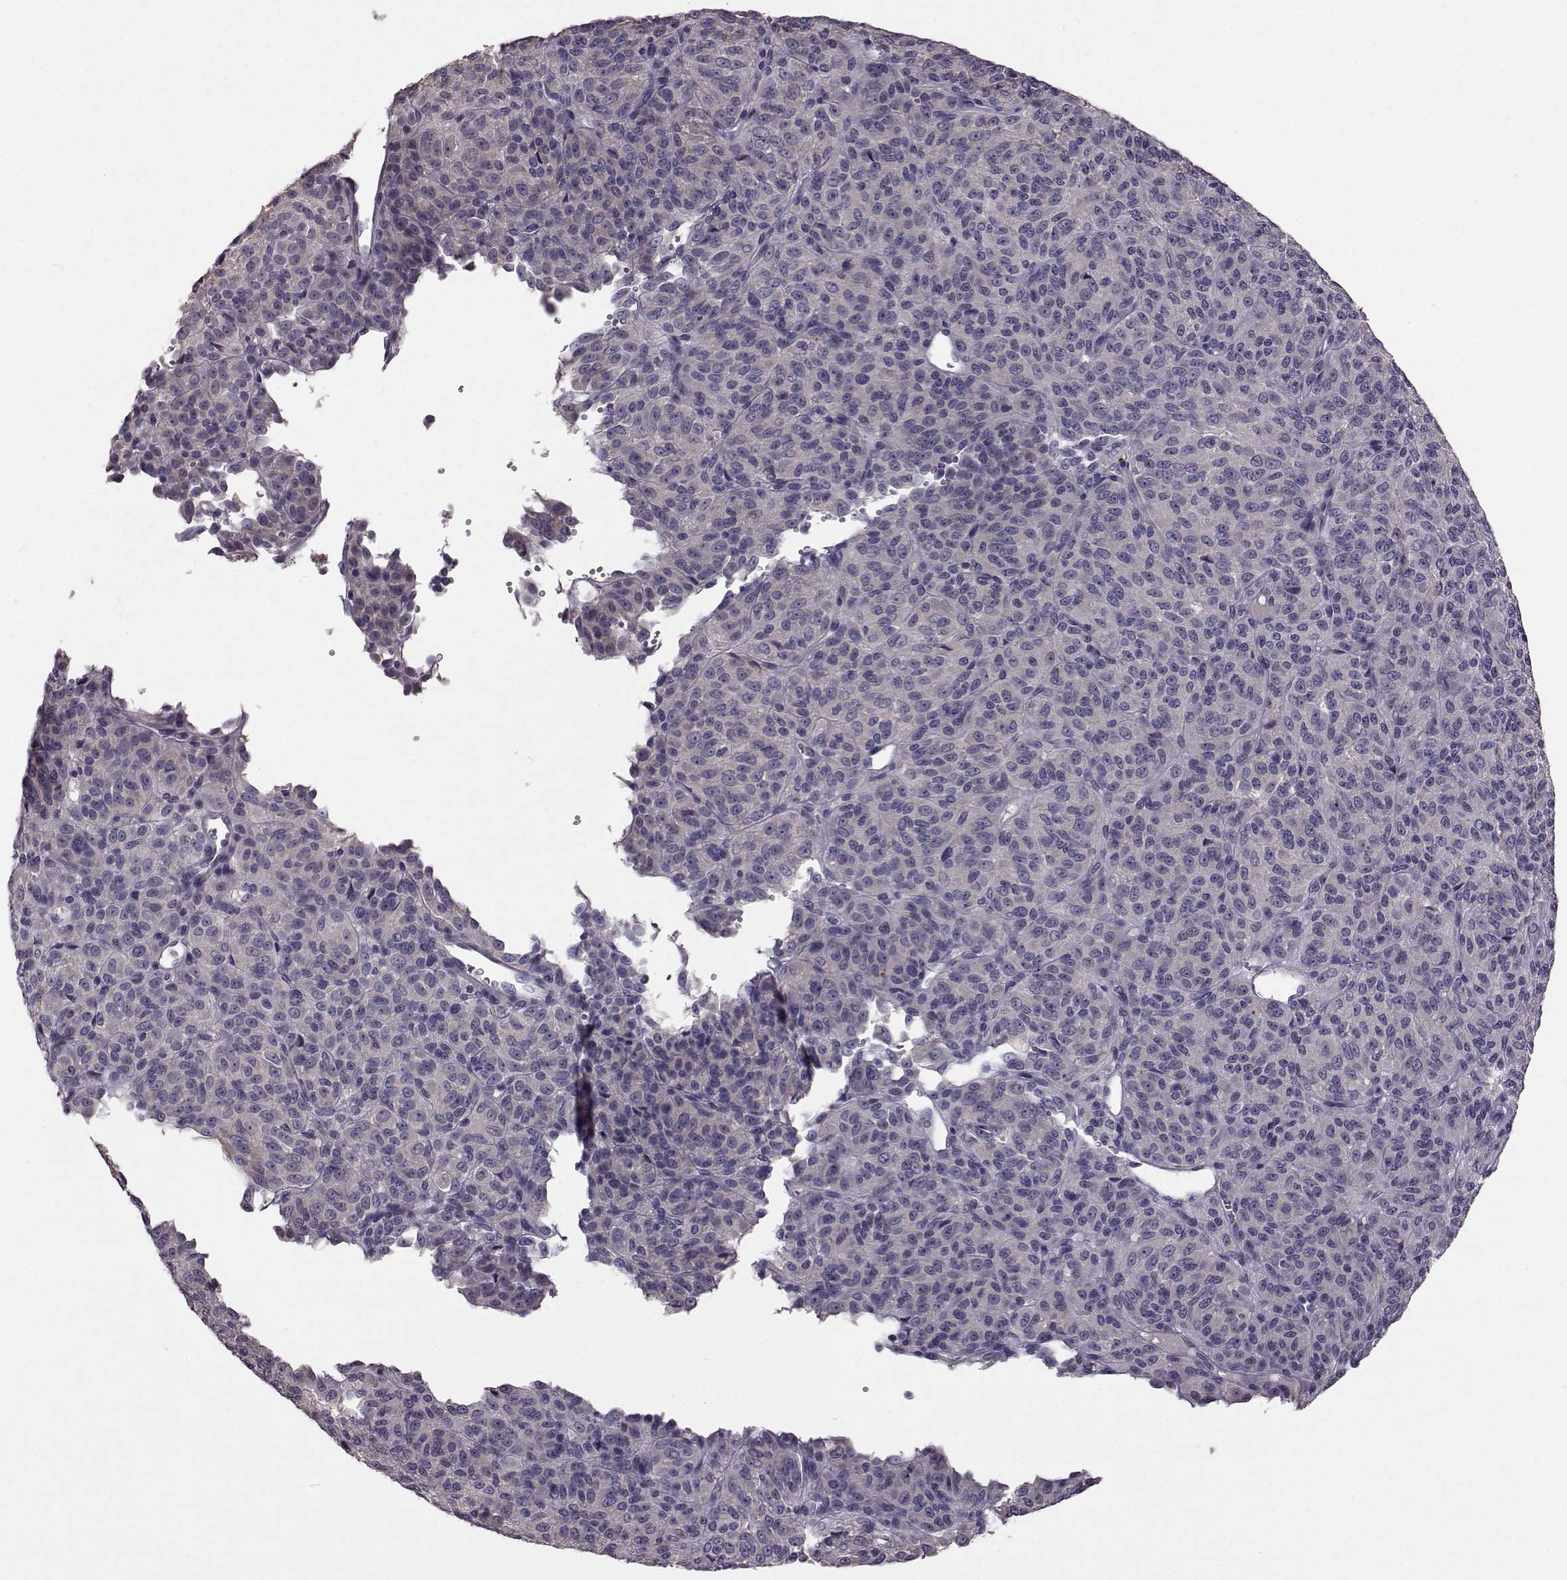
{"staining": {"intensity": "negative", "quantity": "none", "location": "none"}, "tissue": "melanoma", "cell_type": "Tumor cells", "image_type": "cancer", "snomed": [{"axis": "morphology", "description": "Malignant melanoma, Metastatic site"}, {"axis": "topography", "description": "Brain"}], "caption": "A high-resolution histopathology image shows immunohistochemistry staining of melanoma, which shows no significant staining in tumor cells.", "gene": "ADGRG2", "patient": {"sex": "female", "age": 56}}